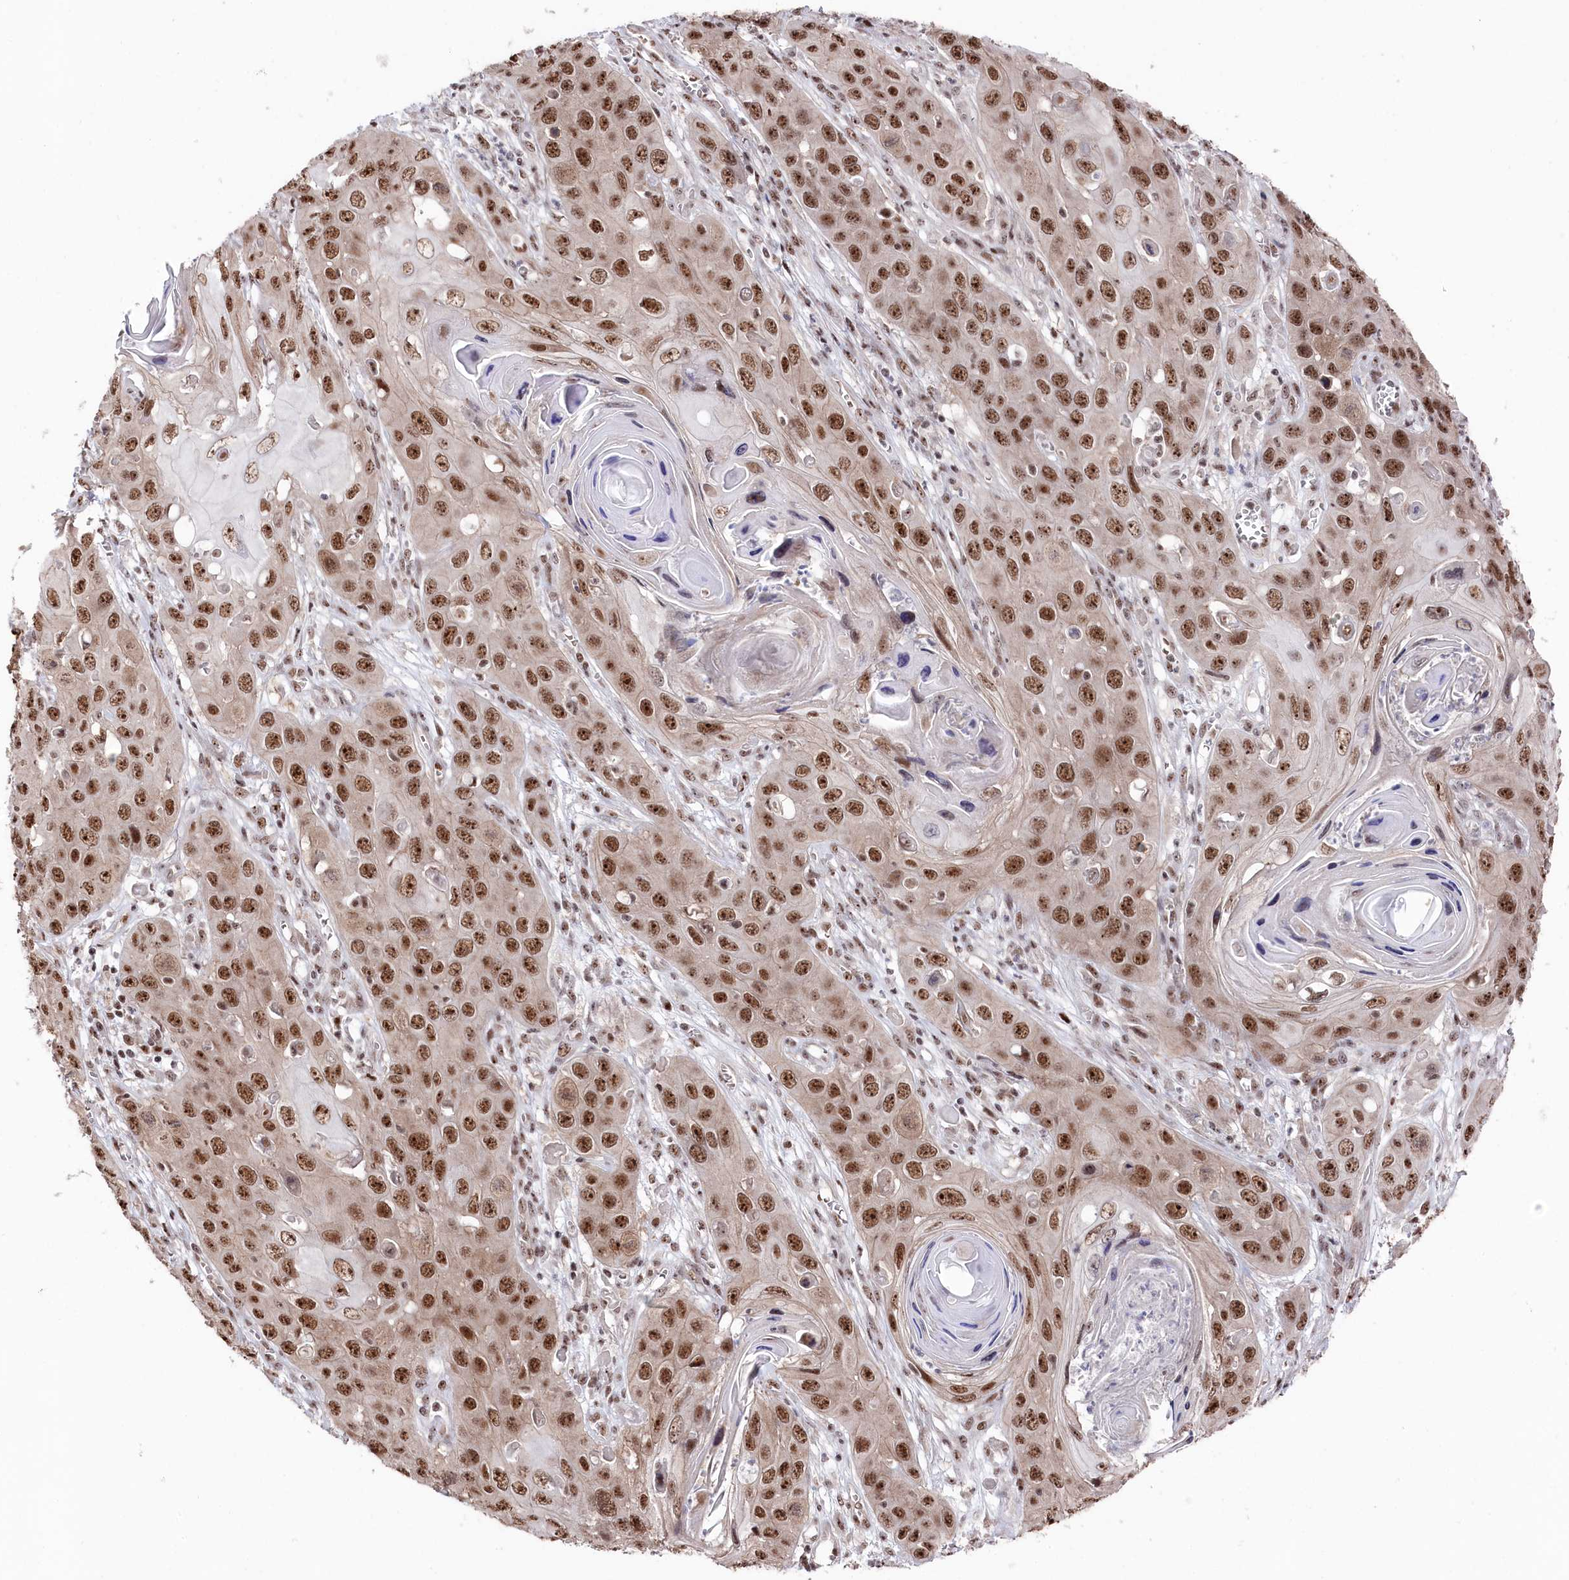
{"staining": {"intensity": "moderate", "quantity": ">75%", "location": "nuclear"}, "tissue": "skin cancer", "cell_type": "Tumor cells", "image_type": "cancer", "snomed": [{"axis": "morphology", "description": "Squamous cell carcinoma, NOS"}, {"axis": "topography", "description": "Skin"}], "caption": "Immunohistochemical staining of squamous cell carcinoma (skin) demonstrates medium levels of moderate nuclear staining in approximately >75% of tumor cells.", "gene": "POLR2H", "patient": {"sex": "male", "age": 55}}